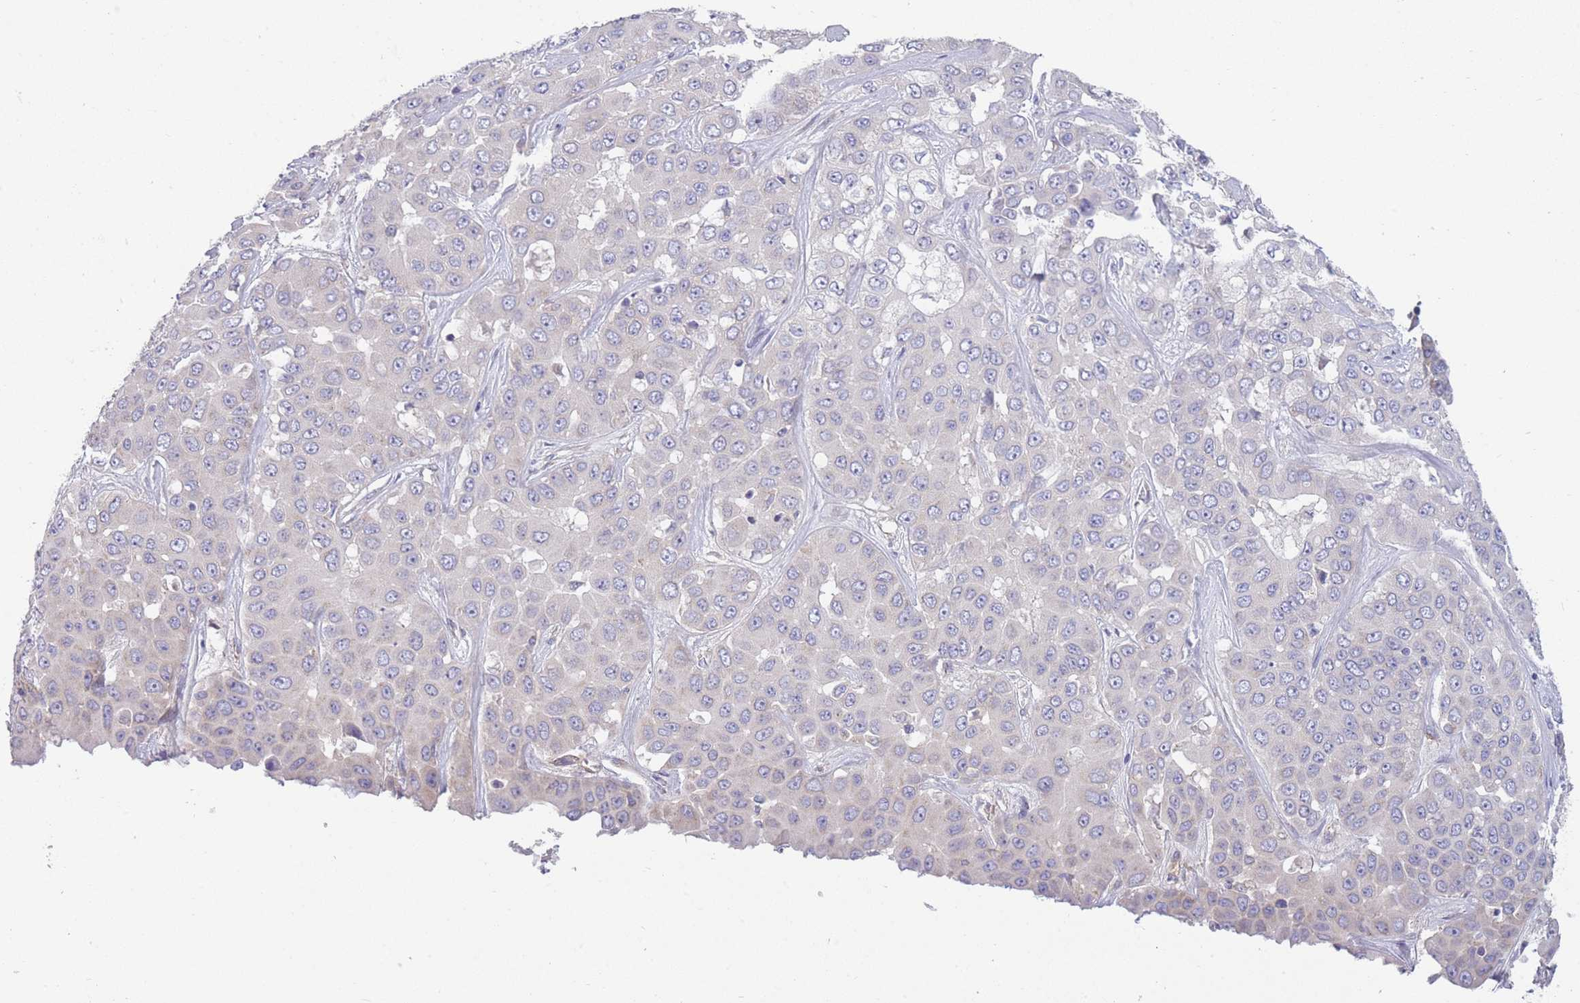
{"staining": {"intensity": "negative", "quantity": "none", "location": "none"}, "tissue": "liver cancer", "cell_type": "Tumor cells", "image_type": "cancer", "snomed": [{"axis": "morphology", "description": "Cholangiocarcinoma"}, {"axis": "topography", "description": "Liver"}], "caption": "Immunohistochemistry (IHC) photomicrograph of neoplastic tissue: human liver cancer stained with DAB displays no significant protein positivity in tumor cells.", "gene": "COPG2", "patient": {"sex": "female", "age": 52}}